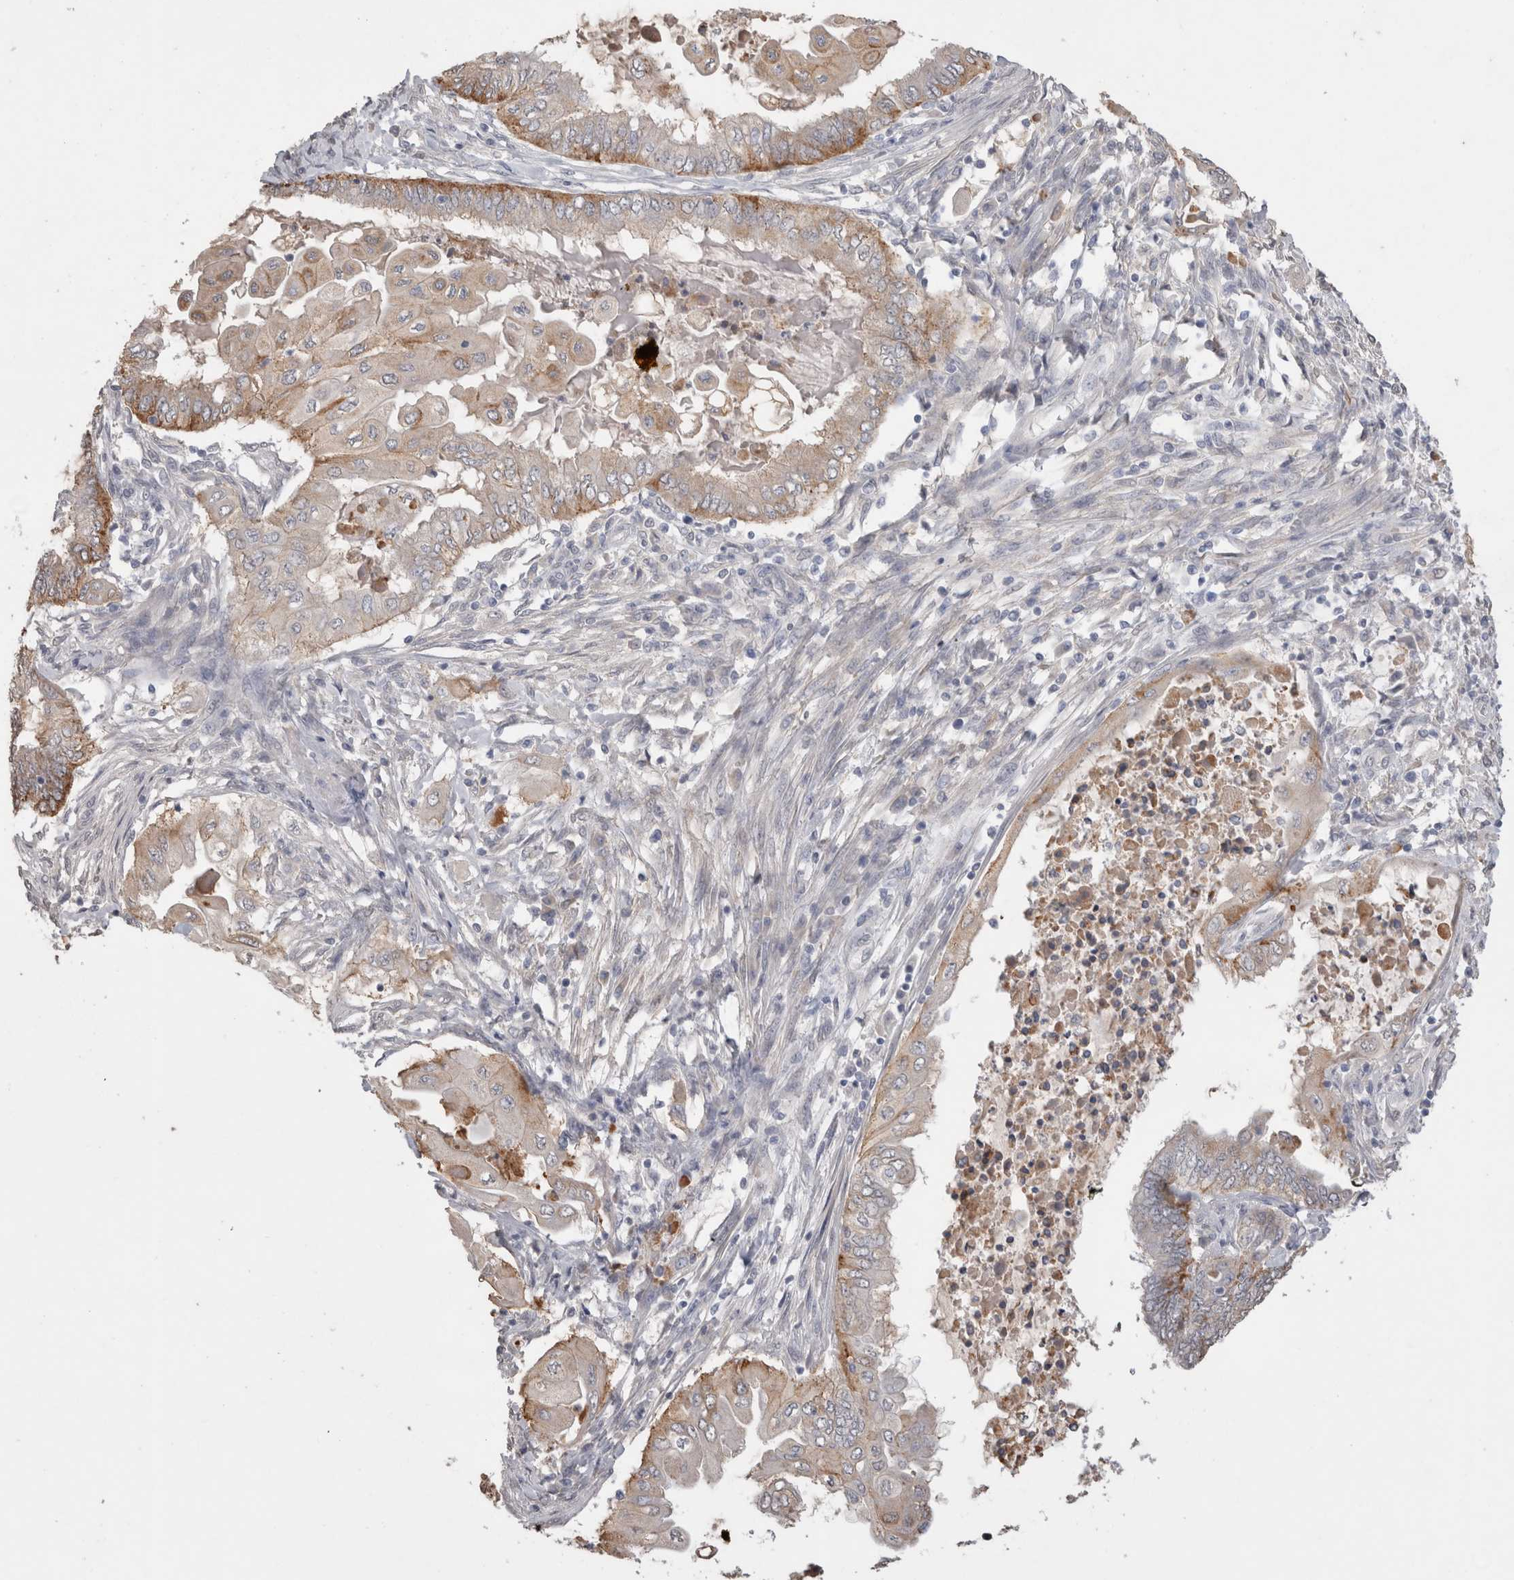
{"staining": {"intensity": "moderate", "quantity": "25%-75%", "location": "cytoplasmic/membranous"}, "tissue": "endometrial cancer", "cell_type": "Tumor cells", "image_type": "cancer", "snomed": [{"axis": "morphology", "description": "Adenocarcinoma, NOS"}, {"axis": "topography", "description": "Uterus"}, {"axis": "topography", "description": "Endometrium"}], "caption": "Protein expression analysis of human endometrial cancer reveals moderate cytoplasmic/membranous staining in approximately 25%-75% of tumor cells.", "gene": "NAALADL2", "patient": {"sex": "female", "age": 70}}